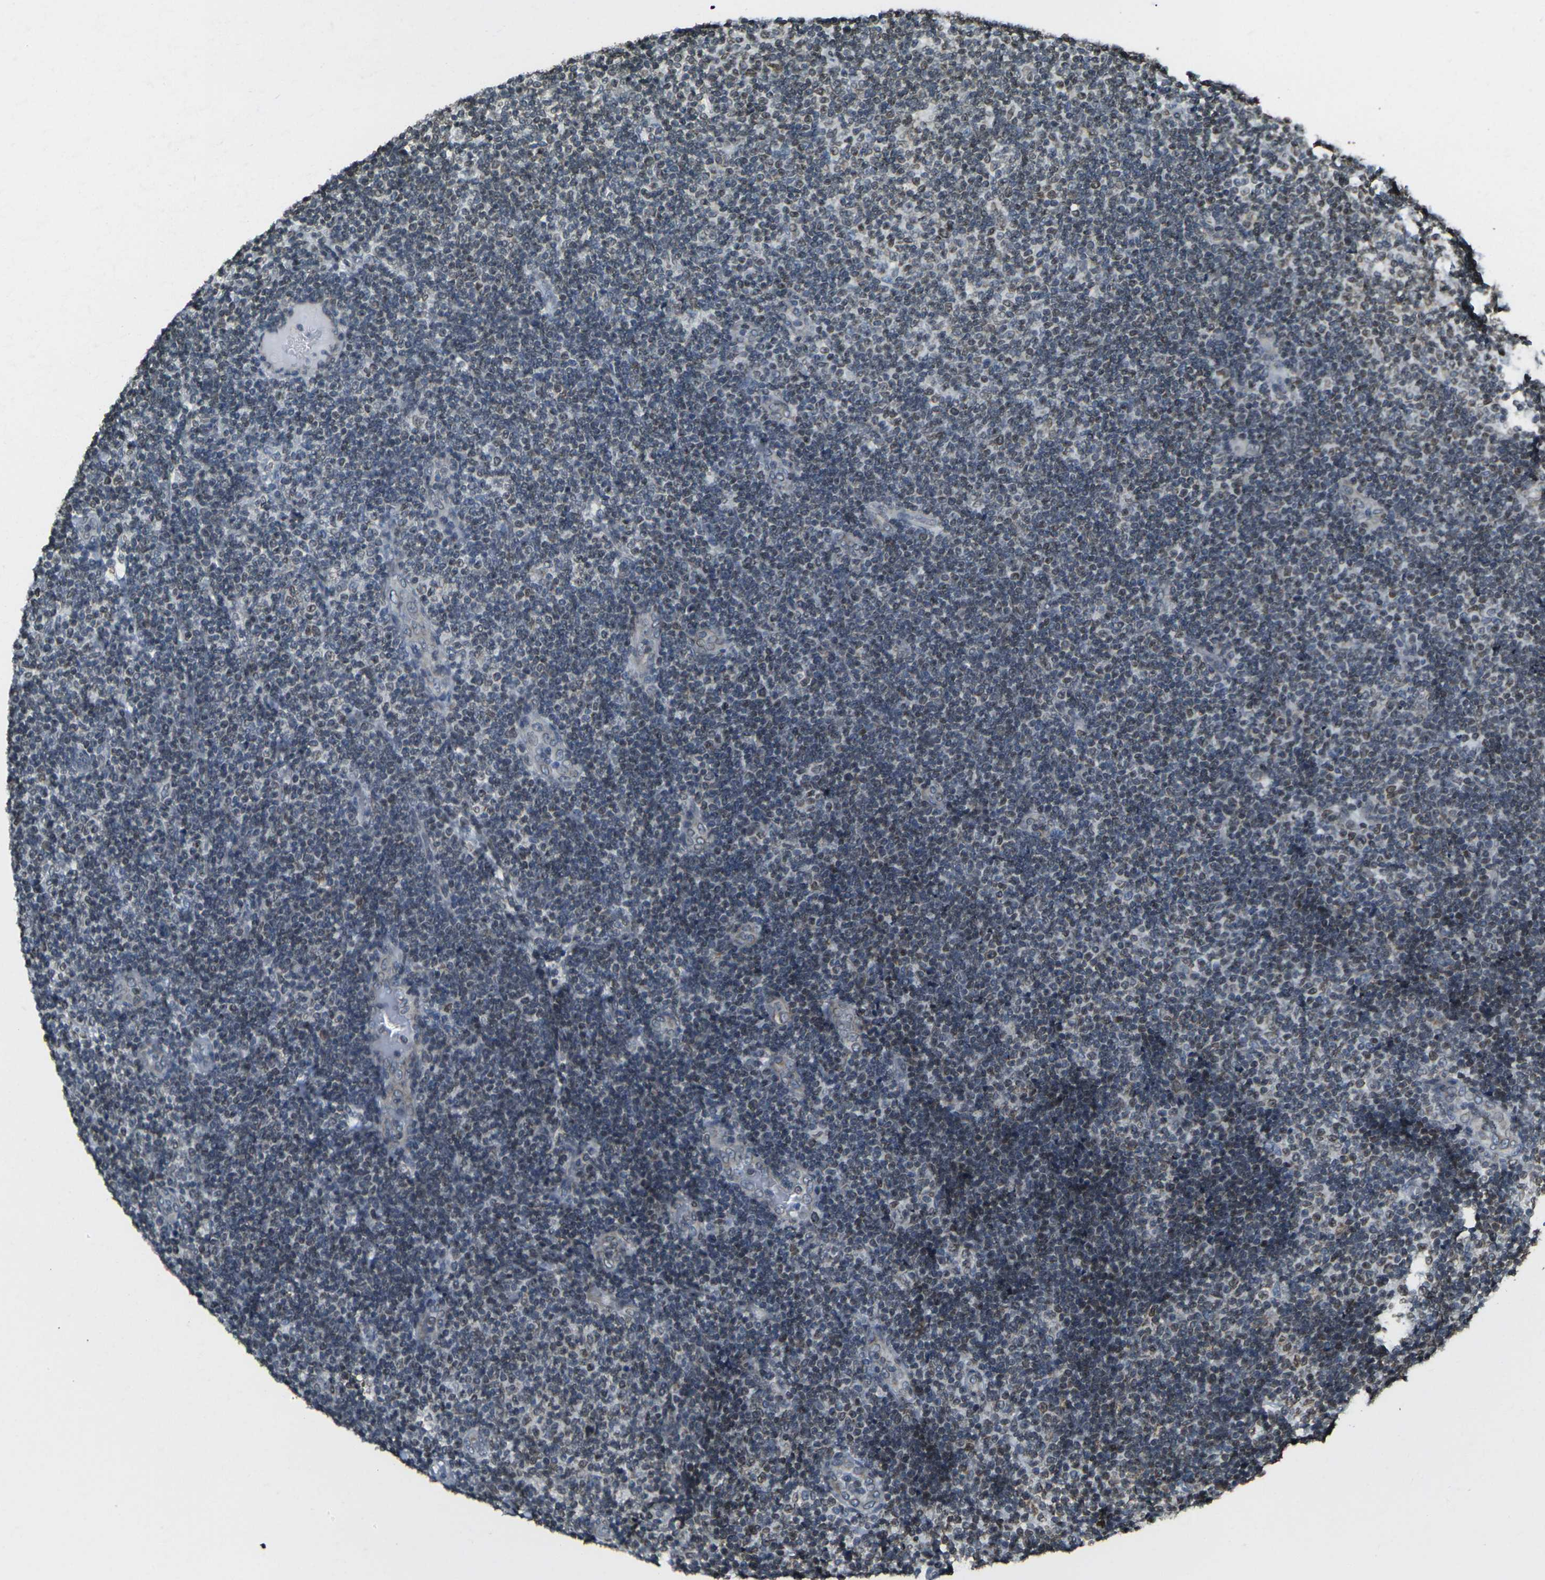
{"staining": {"intensity": "moderate", "quantity": "<25%", "location": "nuclear"}, "tissue": "lymphoma", "cell_type": "Tumor cells", "image_type": "cancer", "snomed": [{"axis": "morphology", "description": "Malignant lymphoma, non-Hodgkin's type, Low grade"}, {"axis": "topography", "description": "Lymph node"}], "caption": "The micrograph demonstrates staining of low-grade malignant lymphoma, non-Hodgkin's type, revealing moderate nuclear protein expression (brown color) within tumor cells.", "gene": "BRDT", "patient": {"sex": "male", "age": 83}}